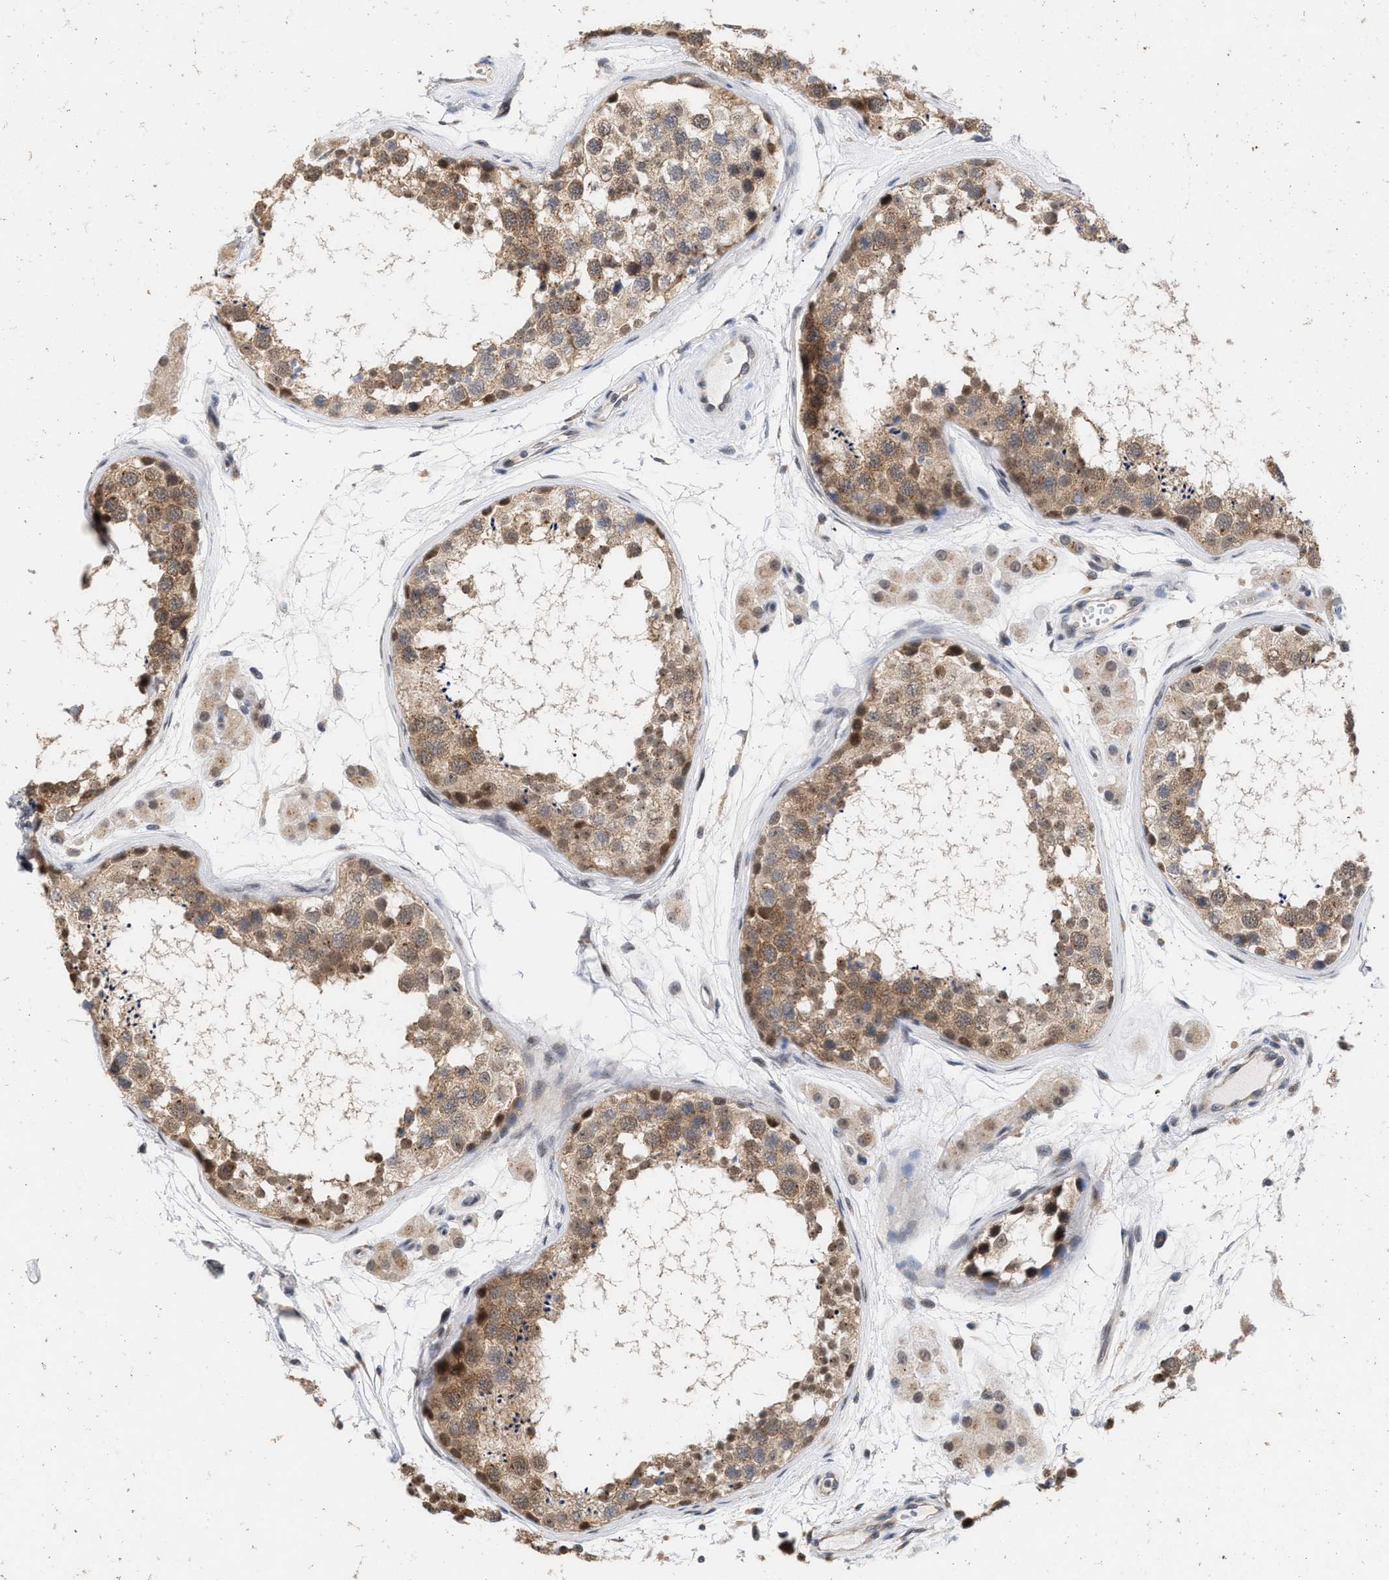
{"staining": {"intensity": "moderate", "quantity": ">75%", "location": "cytoplasmic/membranous"}, "tissue": "testis", "cell_type": "Cells in seminiferous ducts", "image_type": "normal", "snomed": [{"axis": "morphology", "description": "Normal tissue, NOS"}, {"axis": "topography", "description": "Testis"}], "caption": "IHC of normal human testis exhibits medium levels of moderate cytoplasmic/membranous positivity in approximately >75% of cells in seminiferous ducts.", "gene": "MKNK2", "patient": {"sex": "male", "age": 56}}